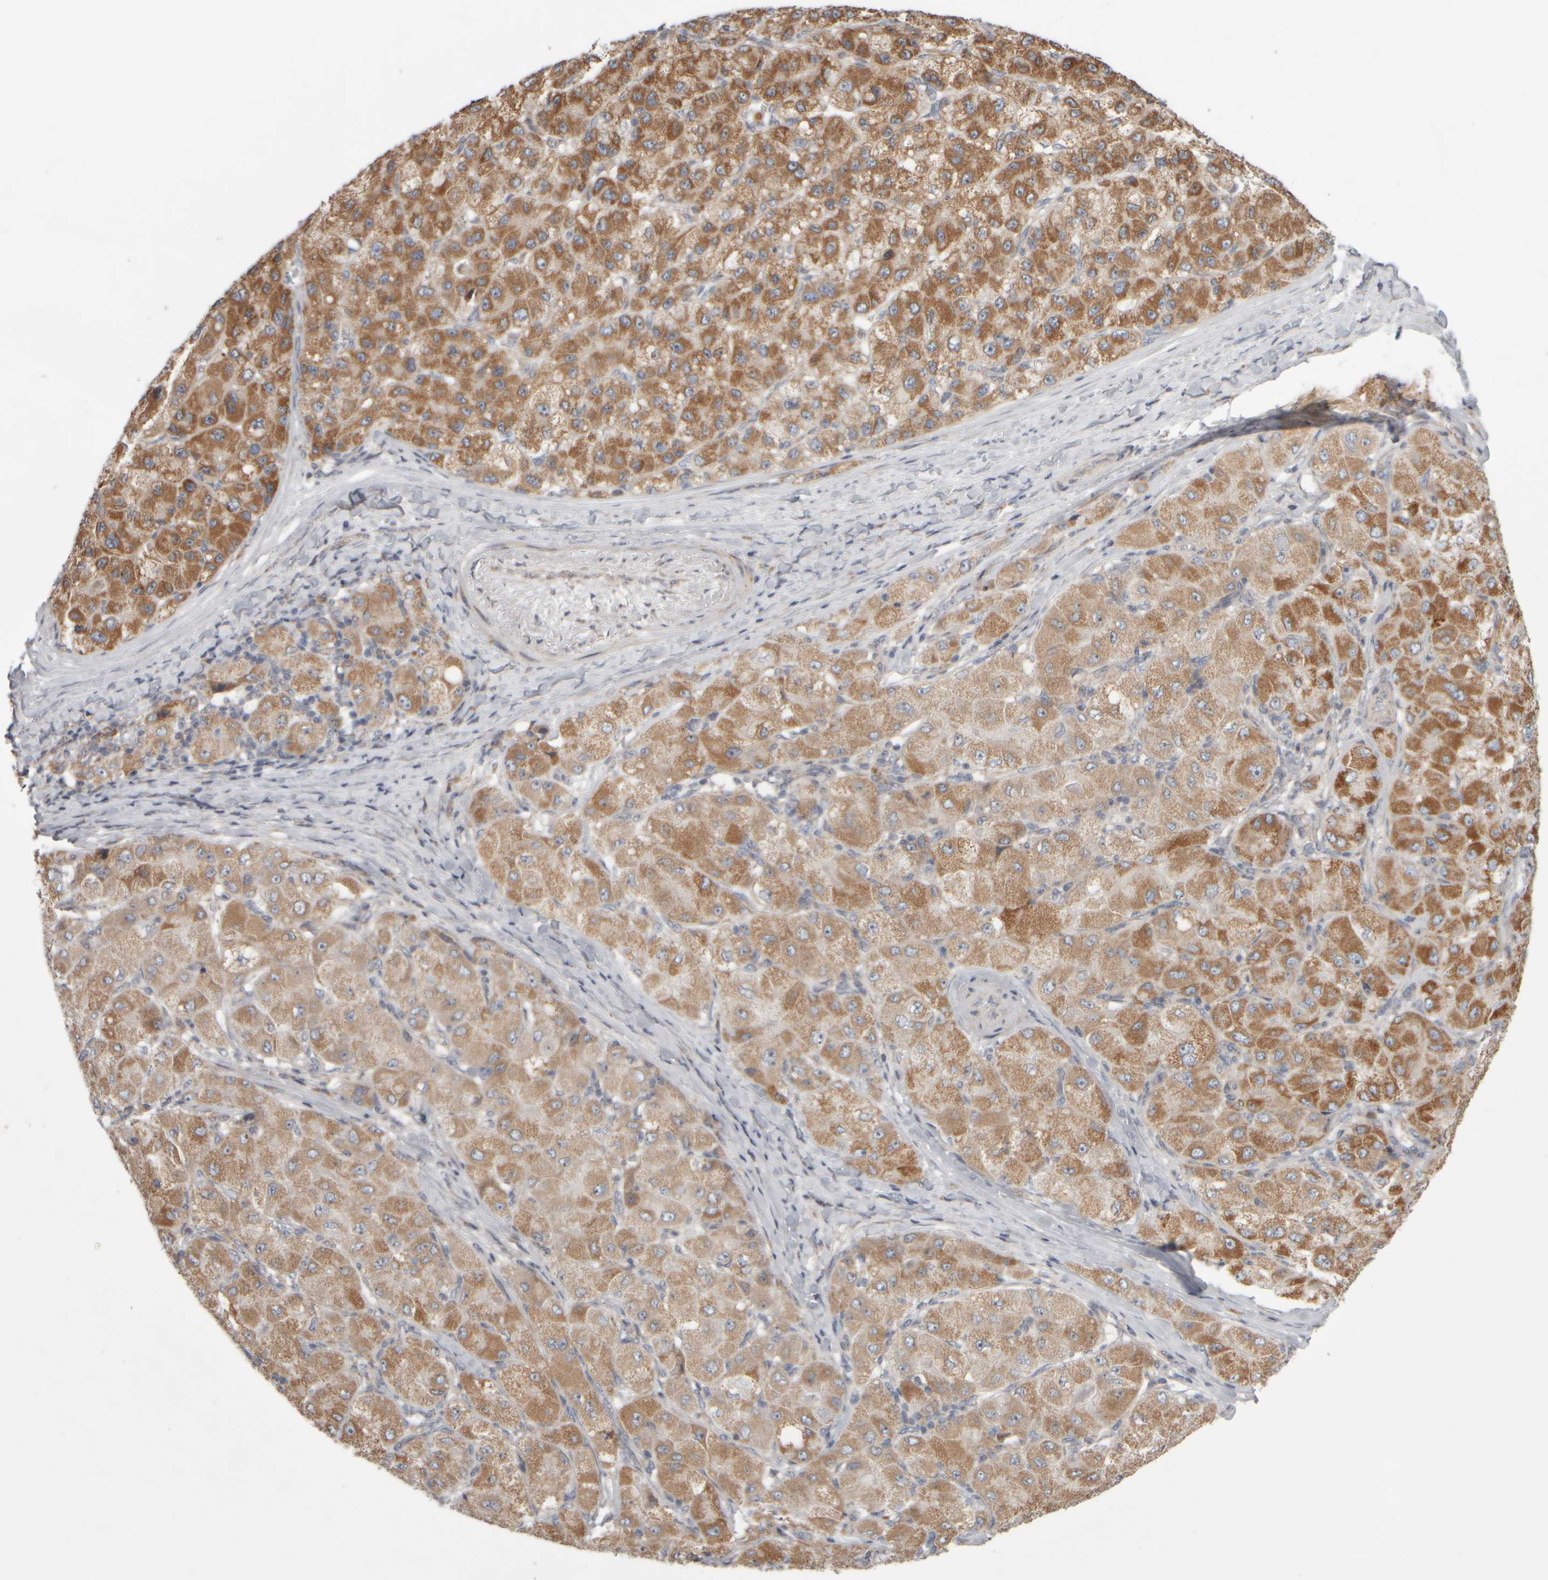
{"staining": {"intensity": "moderate", "quantity": ">75%", "location": "cytoplasmic/membranous"}, "tissue": "liver cancer", "cell_type": "Tumor cells", "image_type": "cancer", "snomed": [{"axis": "morphology", "description": "Carcinoma, Hepatocellular, NOS"}, {"axis": "topography", "description": "Liver"}], "caption": "Human liver cancer stained with a protein marker demonstrates moderate staining in tumor cells.", "gene": "SCO1", "patient": {"sex": "male", "age": 80}}